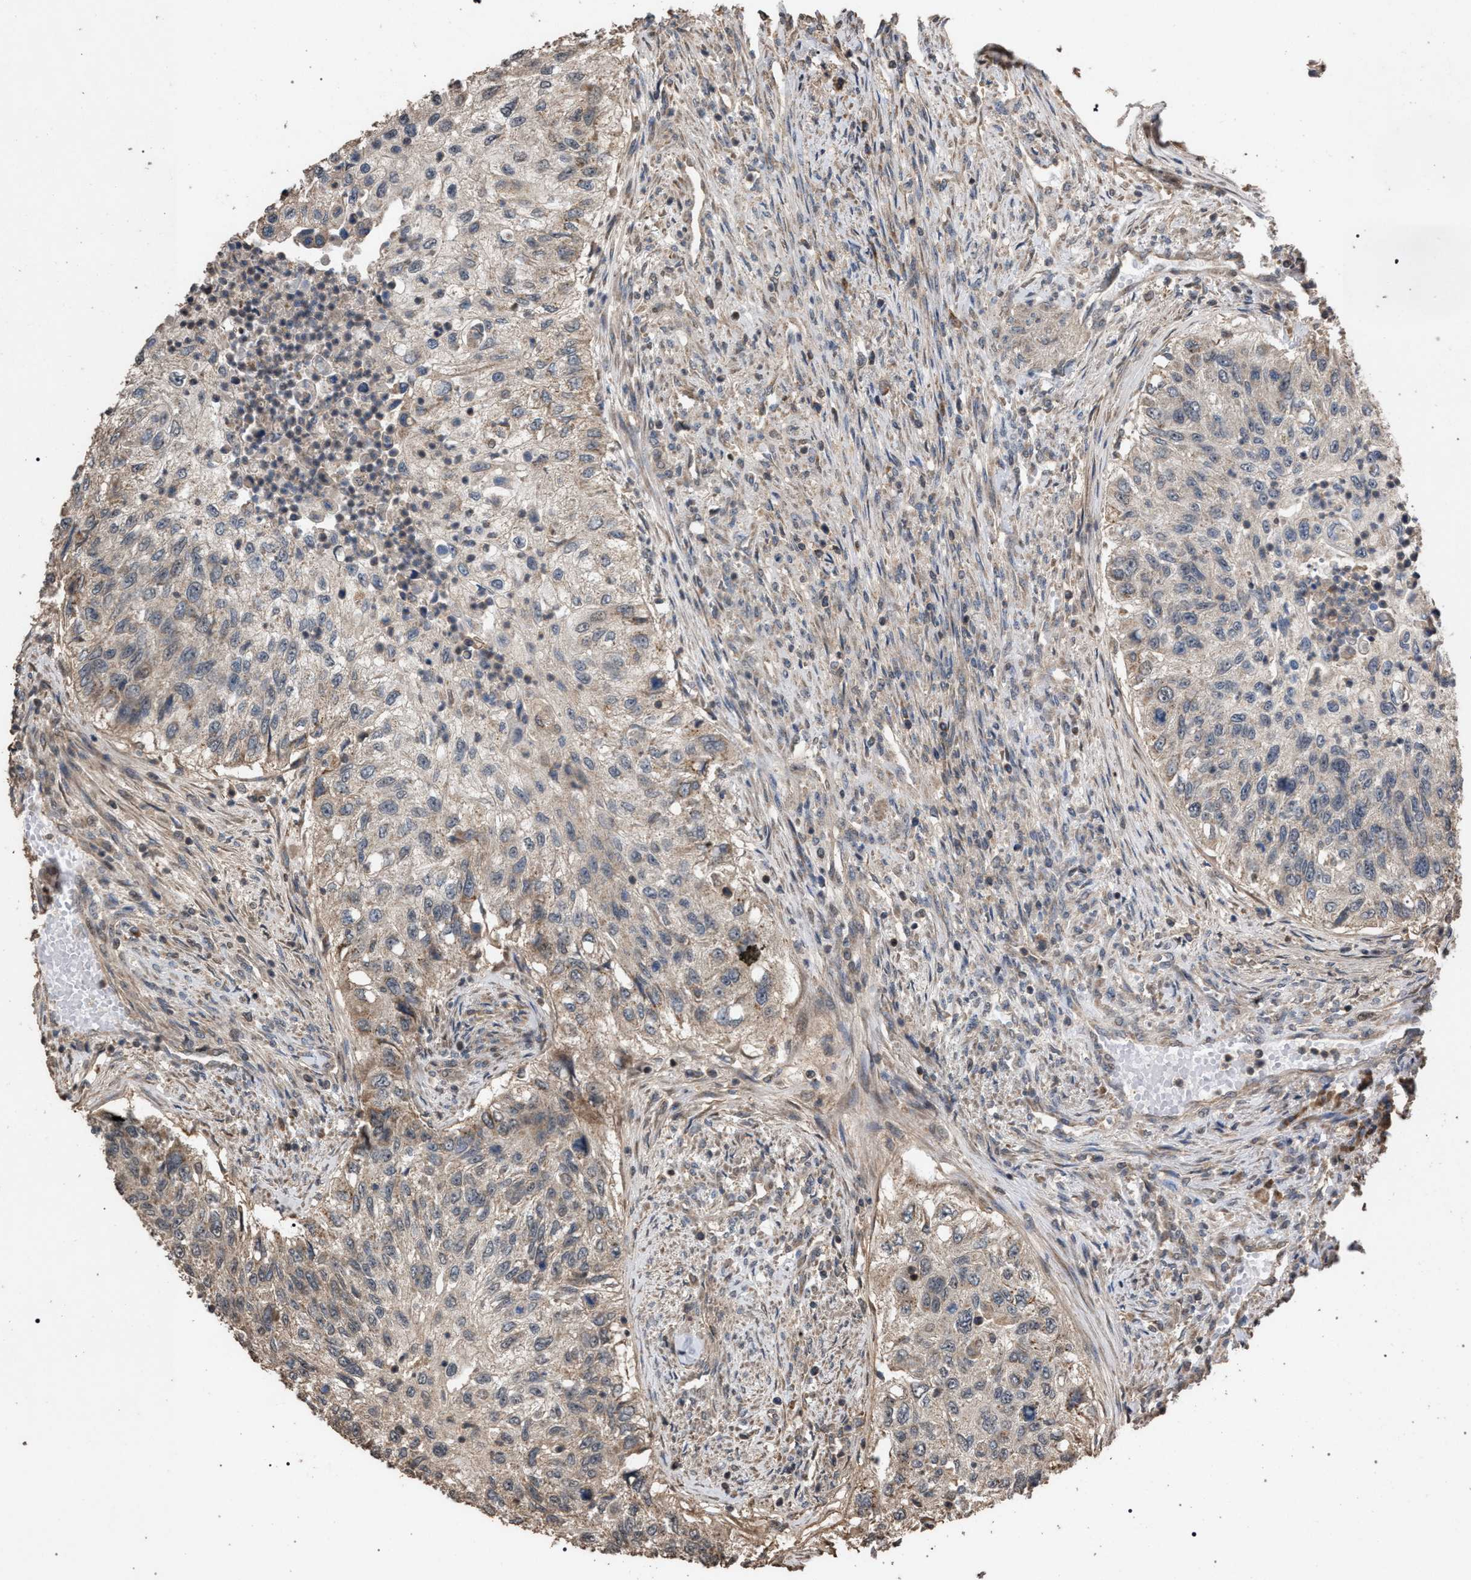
{"staining": {"intensity": "weak", "quantity": "25%-75%", "location": "cytoplasmic/membranous"}, "tissue": "urothelial cancer", "cell_type": "Tumor cells", "image_type": "cancer", "snomed": [{"axis": "morphology", "description": "Urothelial carcinoma, High grade"}, {"axis": "topography", "description": "Urinary bladder"}], "caption": "Urothelial carcinoma (high-grade) stained for a protein shows weak cytoplasmic/membranous positivity in tumor cells.", "gene": "NAA35", "patient": {"sex": "female", "age": 60}}